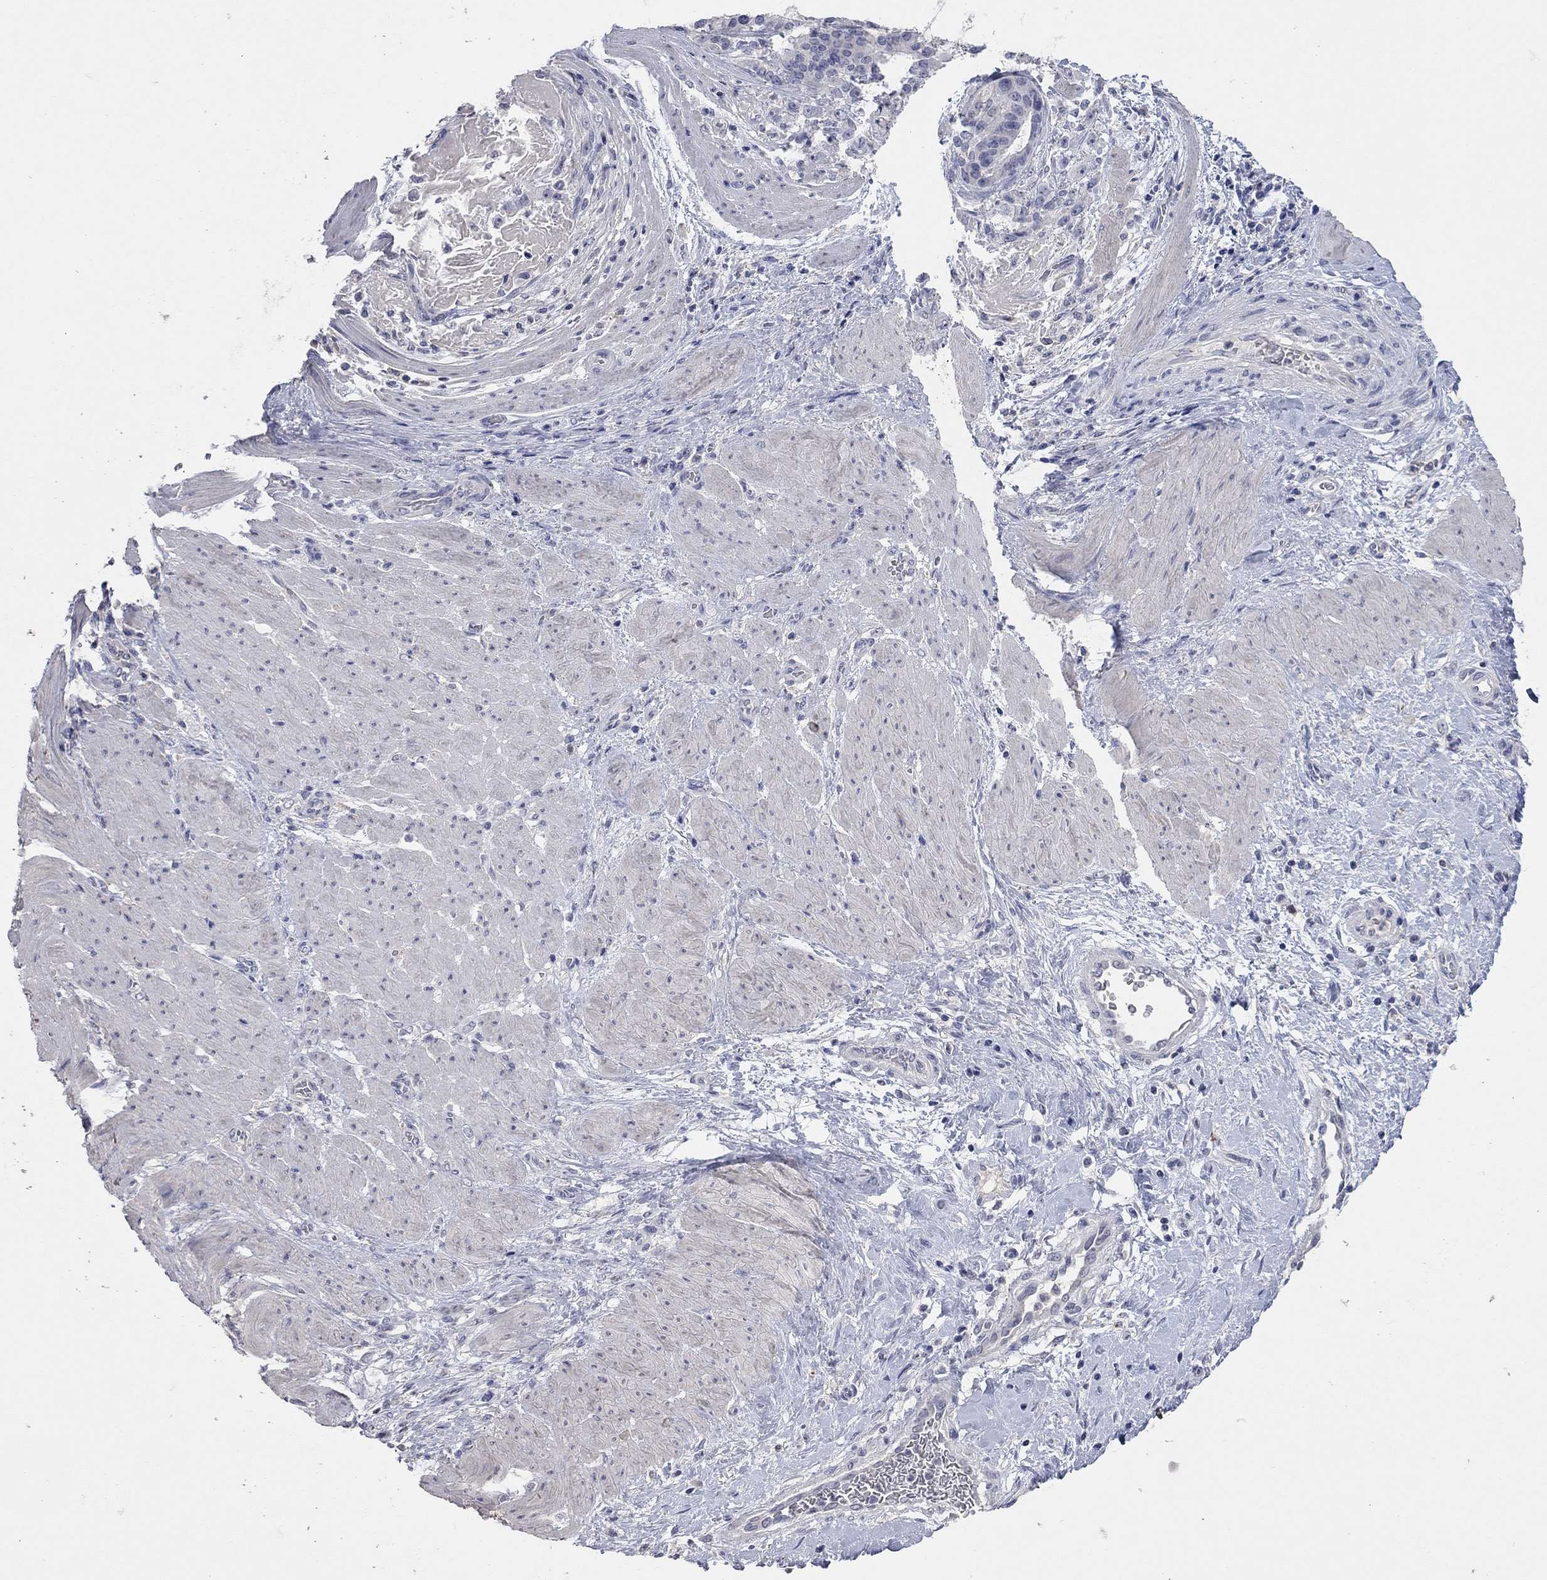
{"staining": {"intensity": "negative", "quantity": "none", "location": "none"}, "tissue": "stomach cancer", "cell_type": "Tumor cells", "image_type": "cancer", "snomed": [{"axis": "morphology", "description": "Adenocarcinoma, NOS"}, {"axis": "topography", "description": "Stomach"}], "caption": "Immunohistochemistry (IHC) of human stomach adenocarcinoma displays no staining in tumor cells.", "gene": "MMP13", "patient": {"sex": "male", "age": 48}}